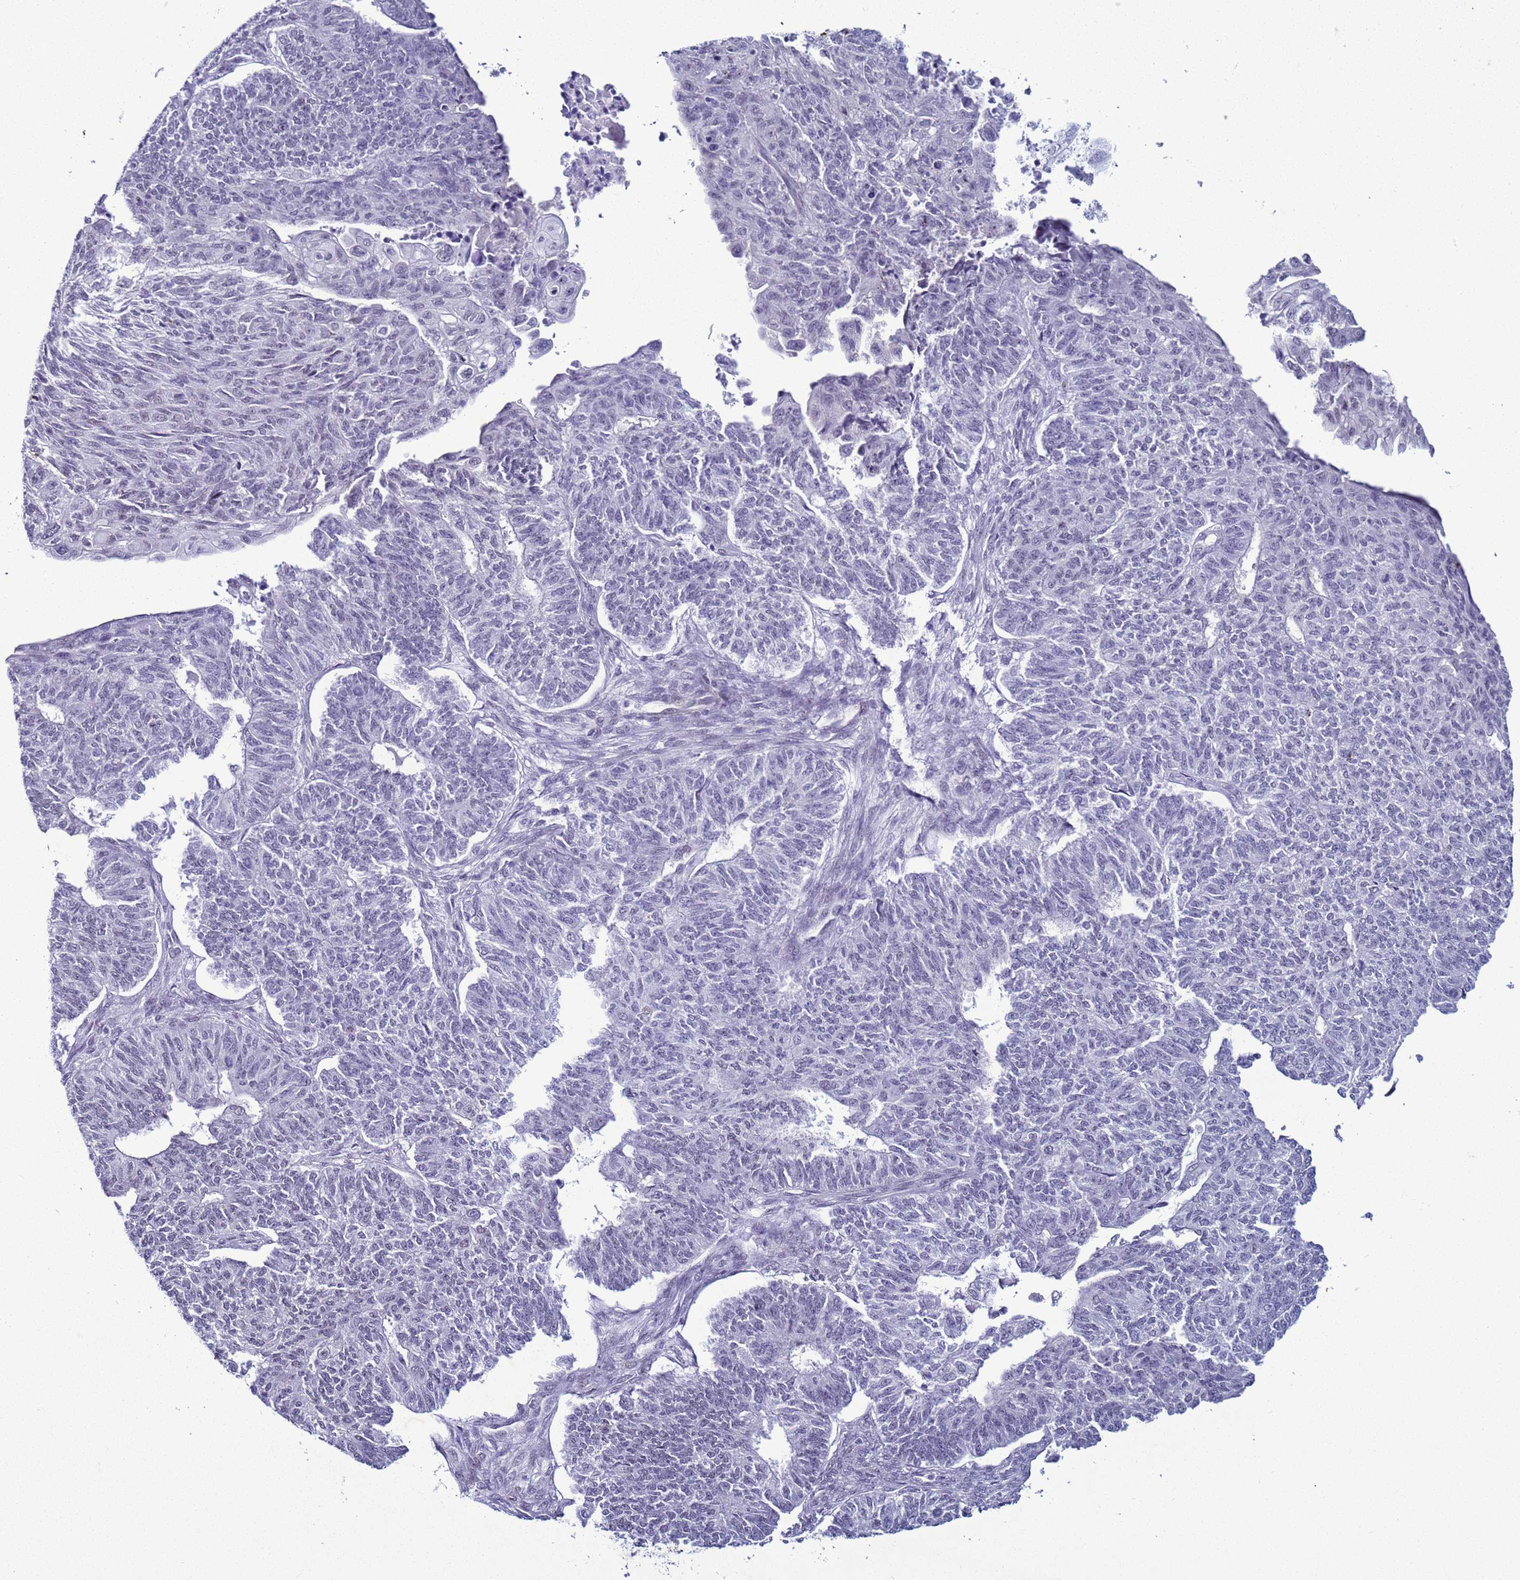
{"staining": {"intensity": "negative", "quantity": "none", "location": "none"}, "tissue": "endometrial cancer", "cell_type": "Tumor cells", "image_type": "cancer", "snomed": [{"axis": "morphology", "description": "Adenocarcinoma, NOS"}, {"axis": "topography", "description": "Endometrium"}], "caption": "Tumor cells show no significant expression in endometrial adenocarcinoma.", "gene": "LRRC10B", "patient": {"sex": "female", "age": 32}}